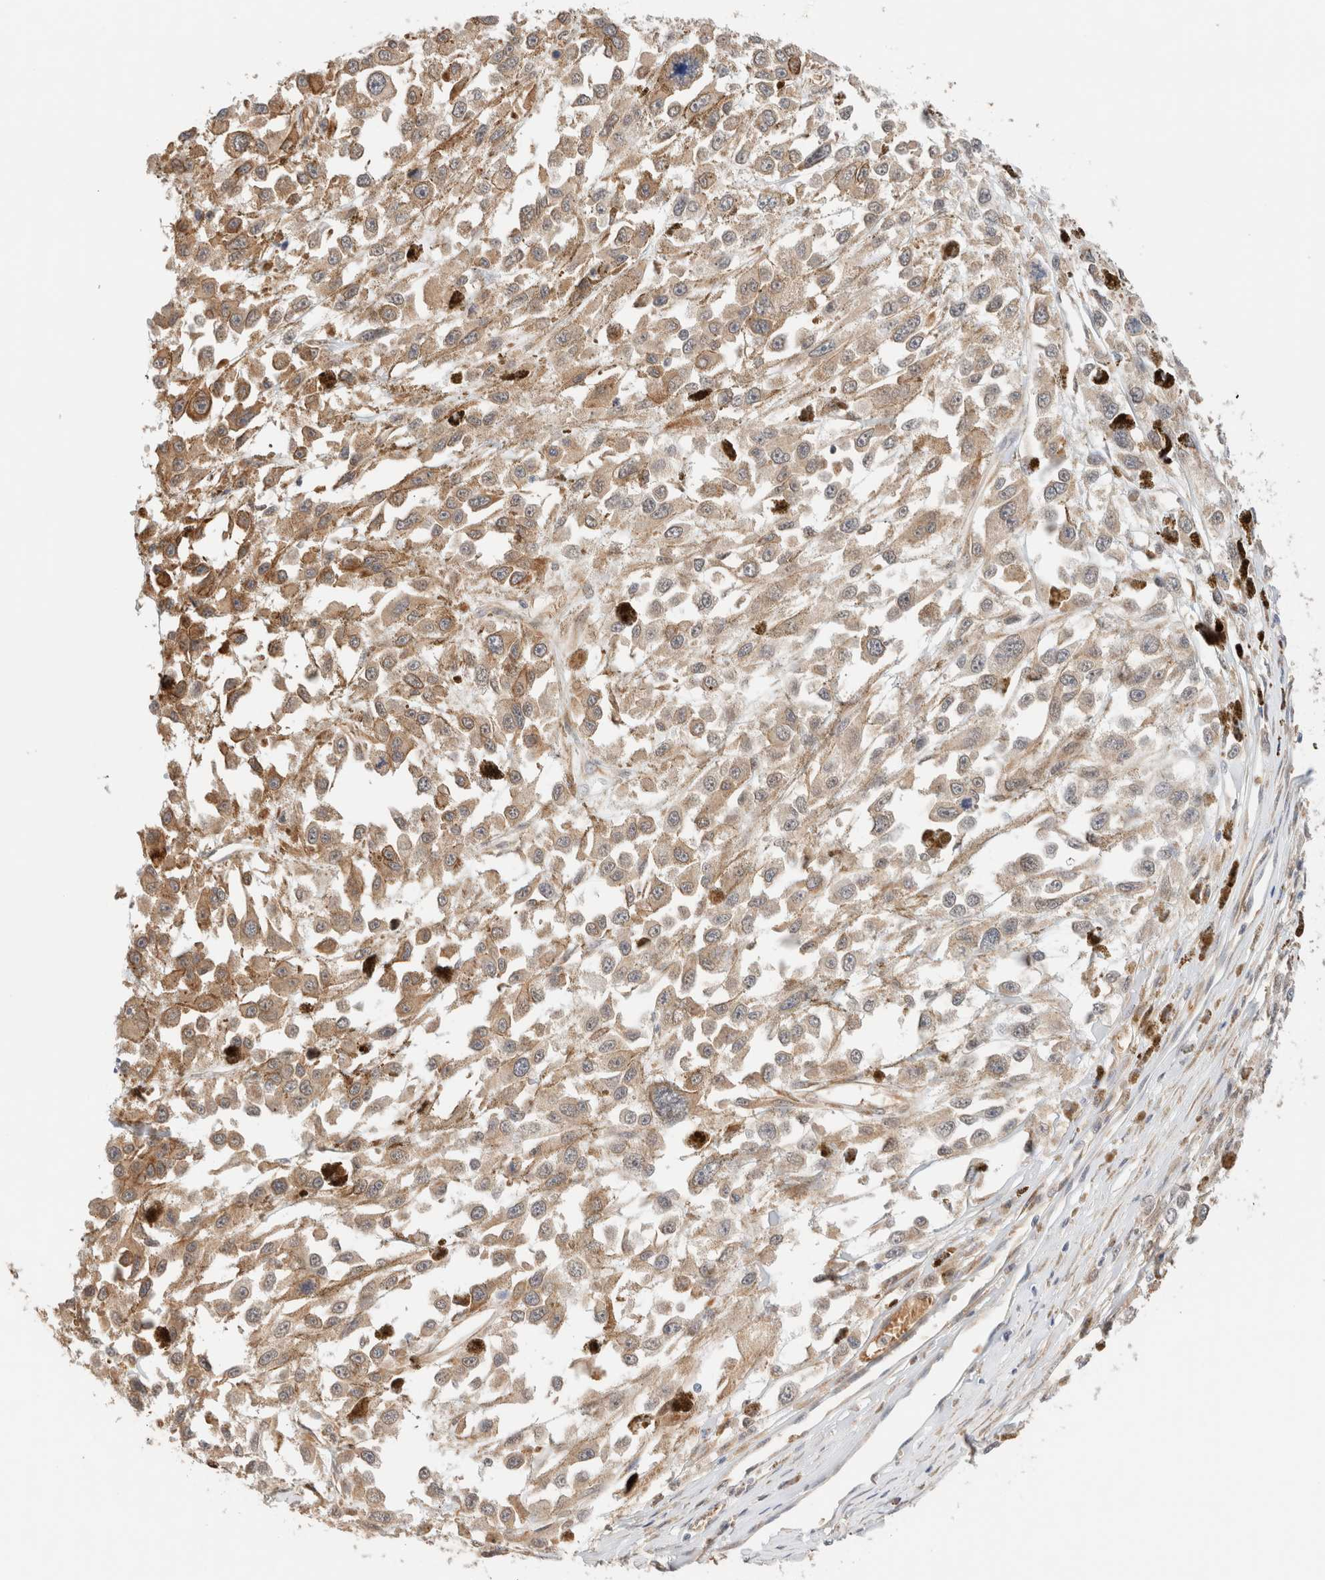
{"staining": {"intensity": "weak", "quantity": ">75%", "location": "cytoplasmic/membranous"}, "tissue": "melanoma", "cell_type": "Tumor cells", "image_type": "cancer", "snomed": [{"axis": "morphology", "description": "Malignant melanoma, Metastatic site"}, {"axis": "topography", "description": "Lymph node"}], "caption": "The photomicrograph reveals a brown stain indicating the presence of a protein in the cytoplasmic/membranous of tumor cells in melanoma. Using DAB (3,3'-diaminobenzidine) (brown) and hematoxylin (blue) stains, captured at high magnification using brightfield microscopy.", "gene": "SYVN1", "patient": {"sex": "male", "age": 59}}